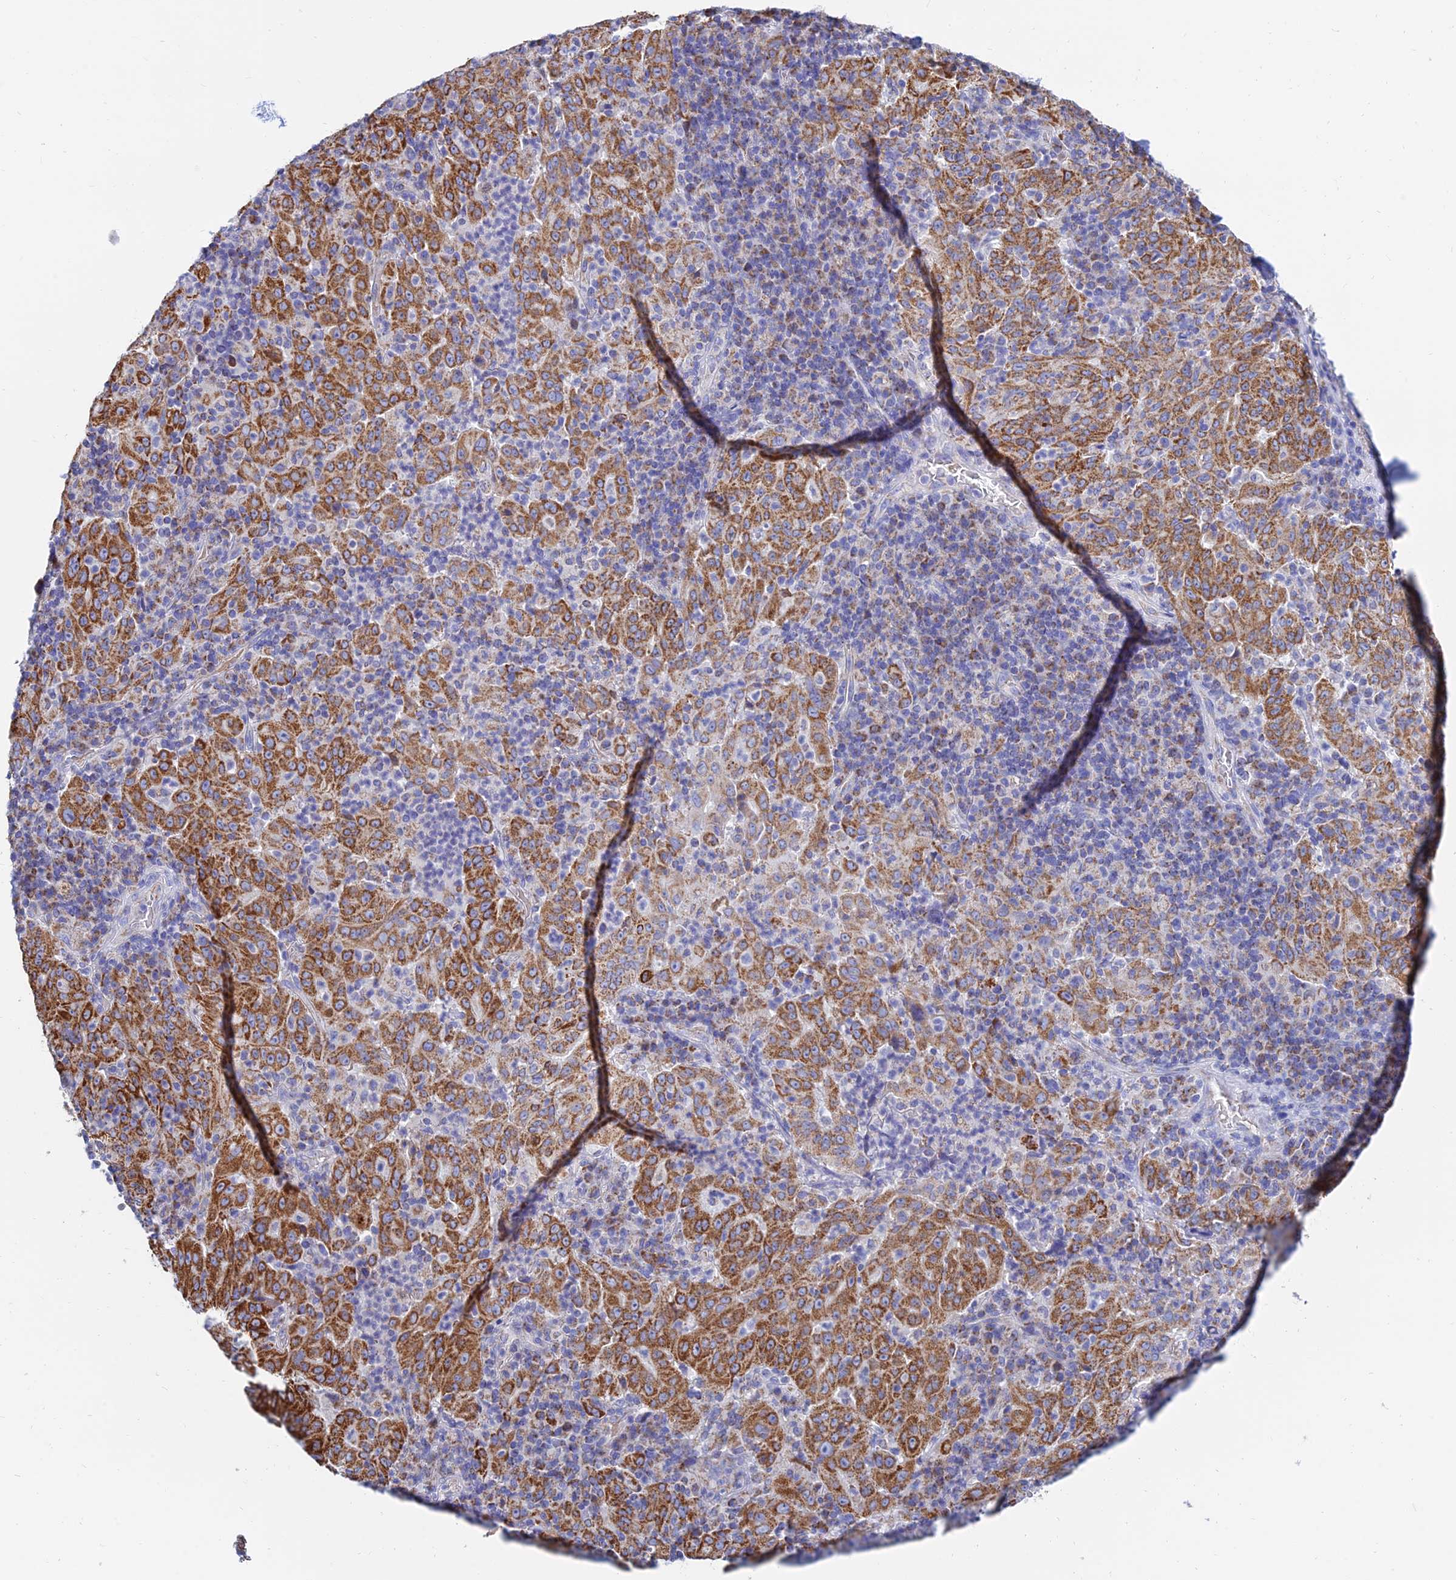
{"staining": {"intensity": "moderate", "quantity": ">75%", "location": "cytoplasmic/membranous"}, "tissue": "pancreatic cancer", "cell_type": "Tumor cells", "image_type": "cancer", "snomed": [{"axis": "morphology", "description": "Adenocarcinoma, NOS"}, {"axis": "topography", "description": "Pancreas"}], "caption": "Immunohistochemical staining of pancreatic adenocarcinoma demonstrates medium levels of moderate cytoplasmic/membranous protein staining in about >75% of tumor cells. The staining was performed using DAB, with brown indicating positive protein expression. Nuclei are stained blue with hematoxylin.", "gene": "MGST1", "patient": {"sex": "male", "age": 63}}